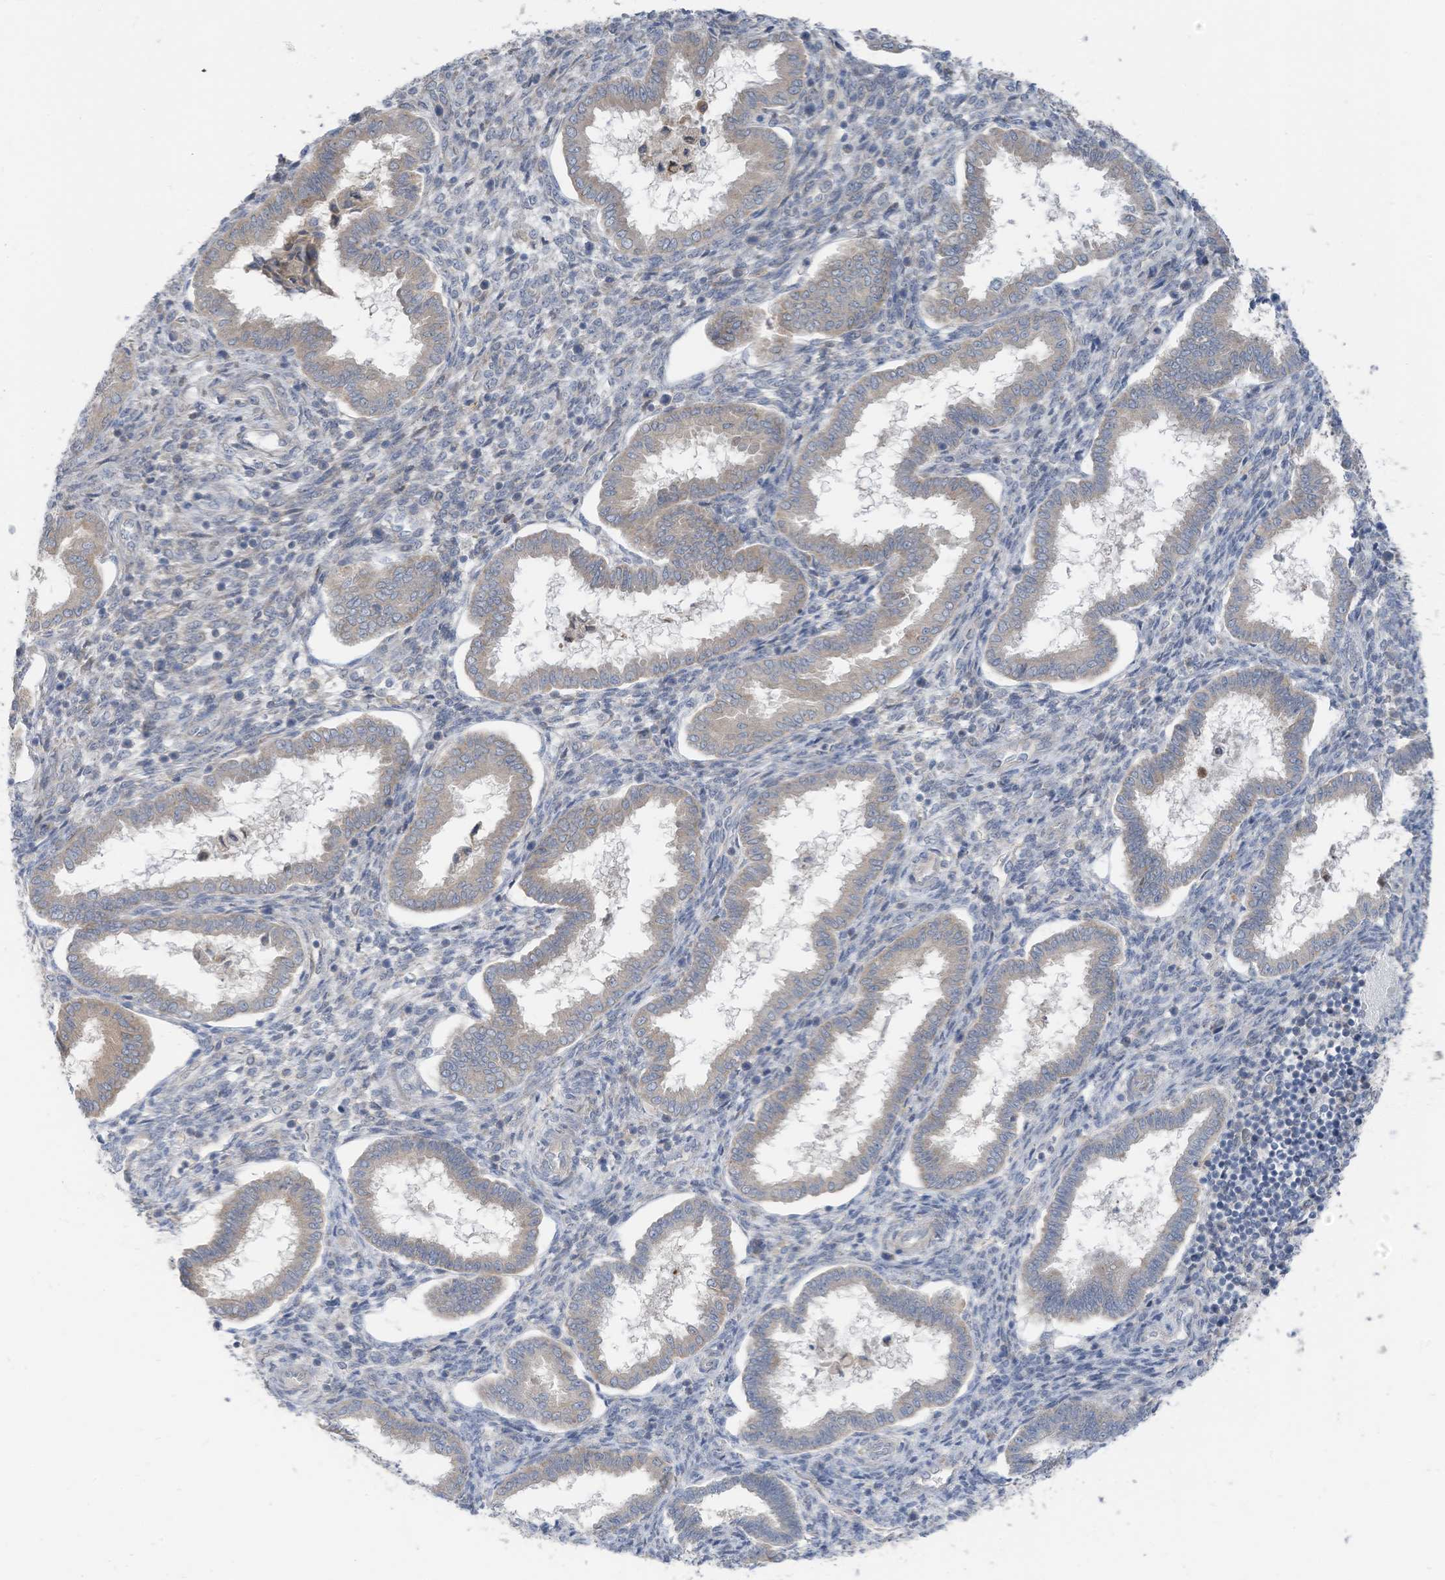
{"staining": {"intensity": "negative", "quantity": "none", "location": "none"}, "tissue": "endometrium", "cell_type": "Cells in endometrial stroma", "image_type": "normal", "snomed": [{"axis": "morphology", "description": "Normal tissue, NOS"}, {"axis": "topography", "description": "Endometrium"}], "caption": "Immunohistochemistry (IHC) micrograph of unremarkable human endometrium stained for a protein (brown), which exhibits no staining in cells in endometrial stroma. Brightfield microscopy of immunohistochemistry (IHC) stained with DAB (3,3'-diaminobenzidine) (brown) and hematoxylin (blue), captured at high magnification.", "gene": "LDAH", "patient": {"sex": "female", "age": 24}}